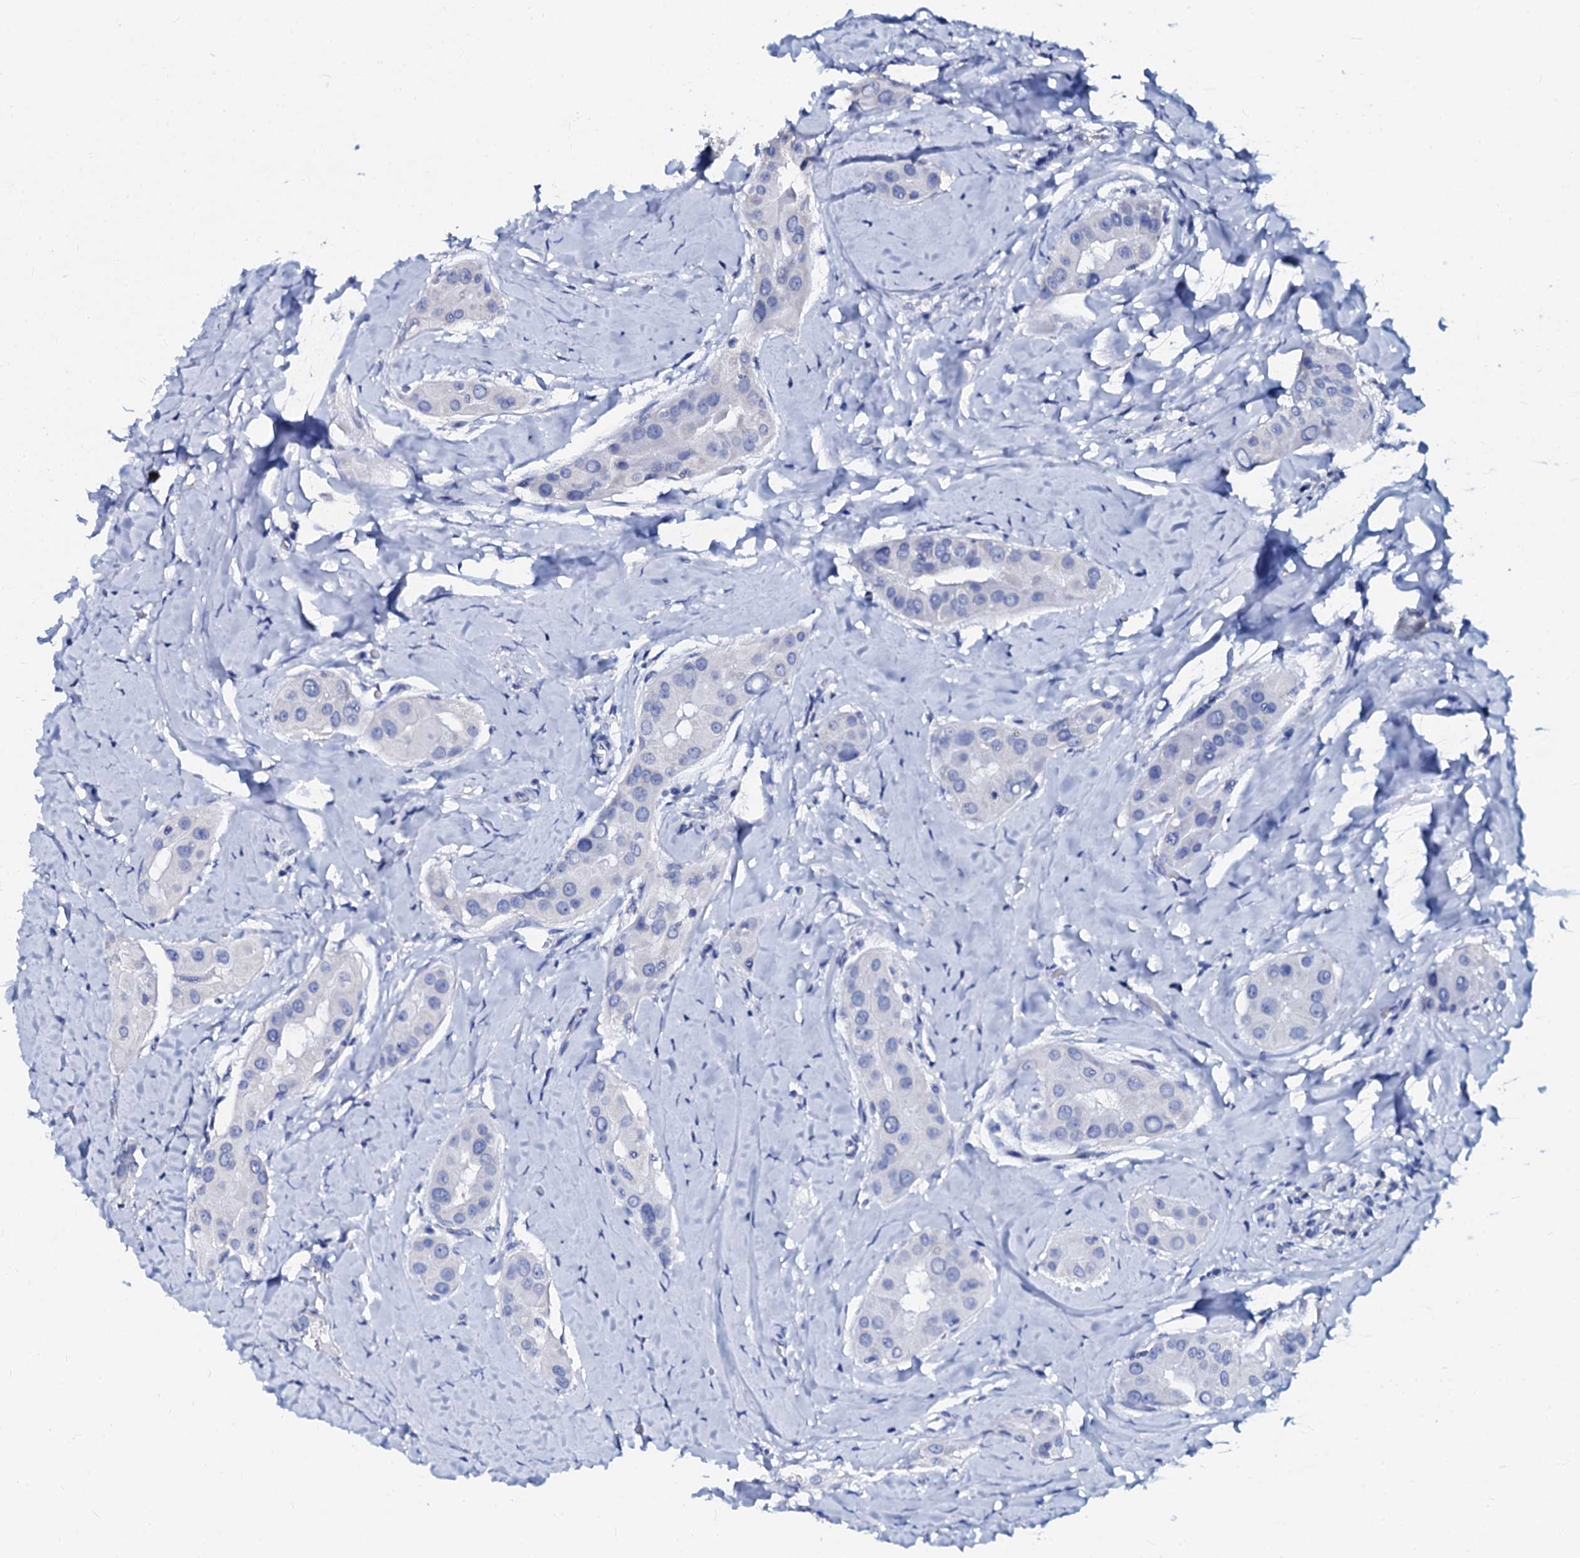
{"staining": {"intensity": "negative", "quantity": "none", "location": "none"}, "tissue": "thyroid cancer", "cell_type": "Tumor cells", "image_type": "cancer", "snomed": [{"axis": "morphology", "description": "Papillary adenocarcinoma, NOS"}, {"axis": "topography", "description": "Thyroid gland"}], "caption": "High power microscopy photomicrograph of an IHC histopathology image of thyroid cancer (papillary adenocarcinoma), revealing no significant positivity in tumor cells.", "gene": "SLC37A4", "patient": {"sex": "male", "age": 33}}